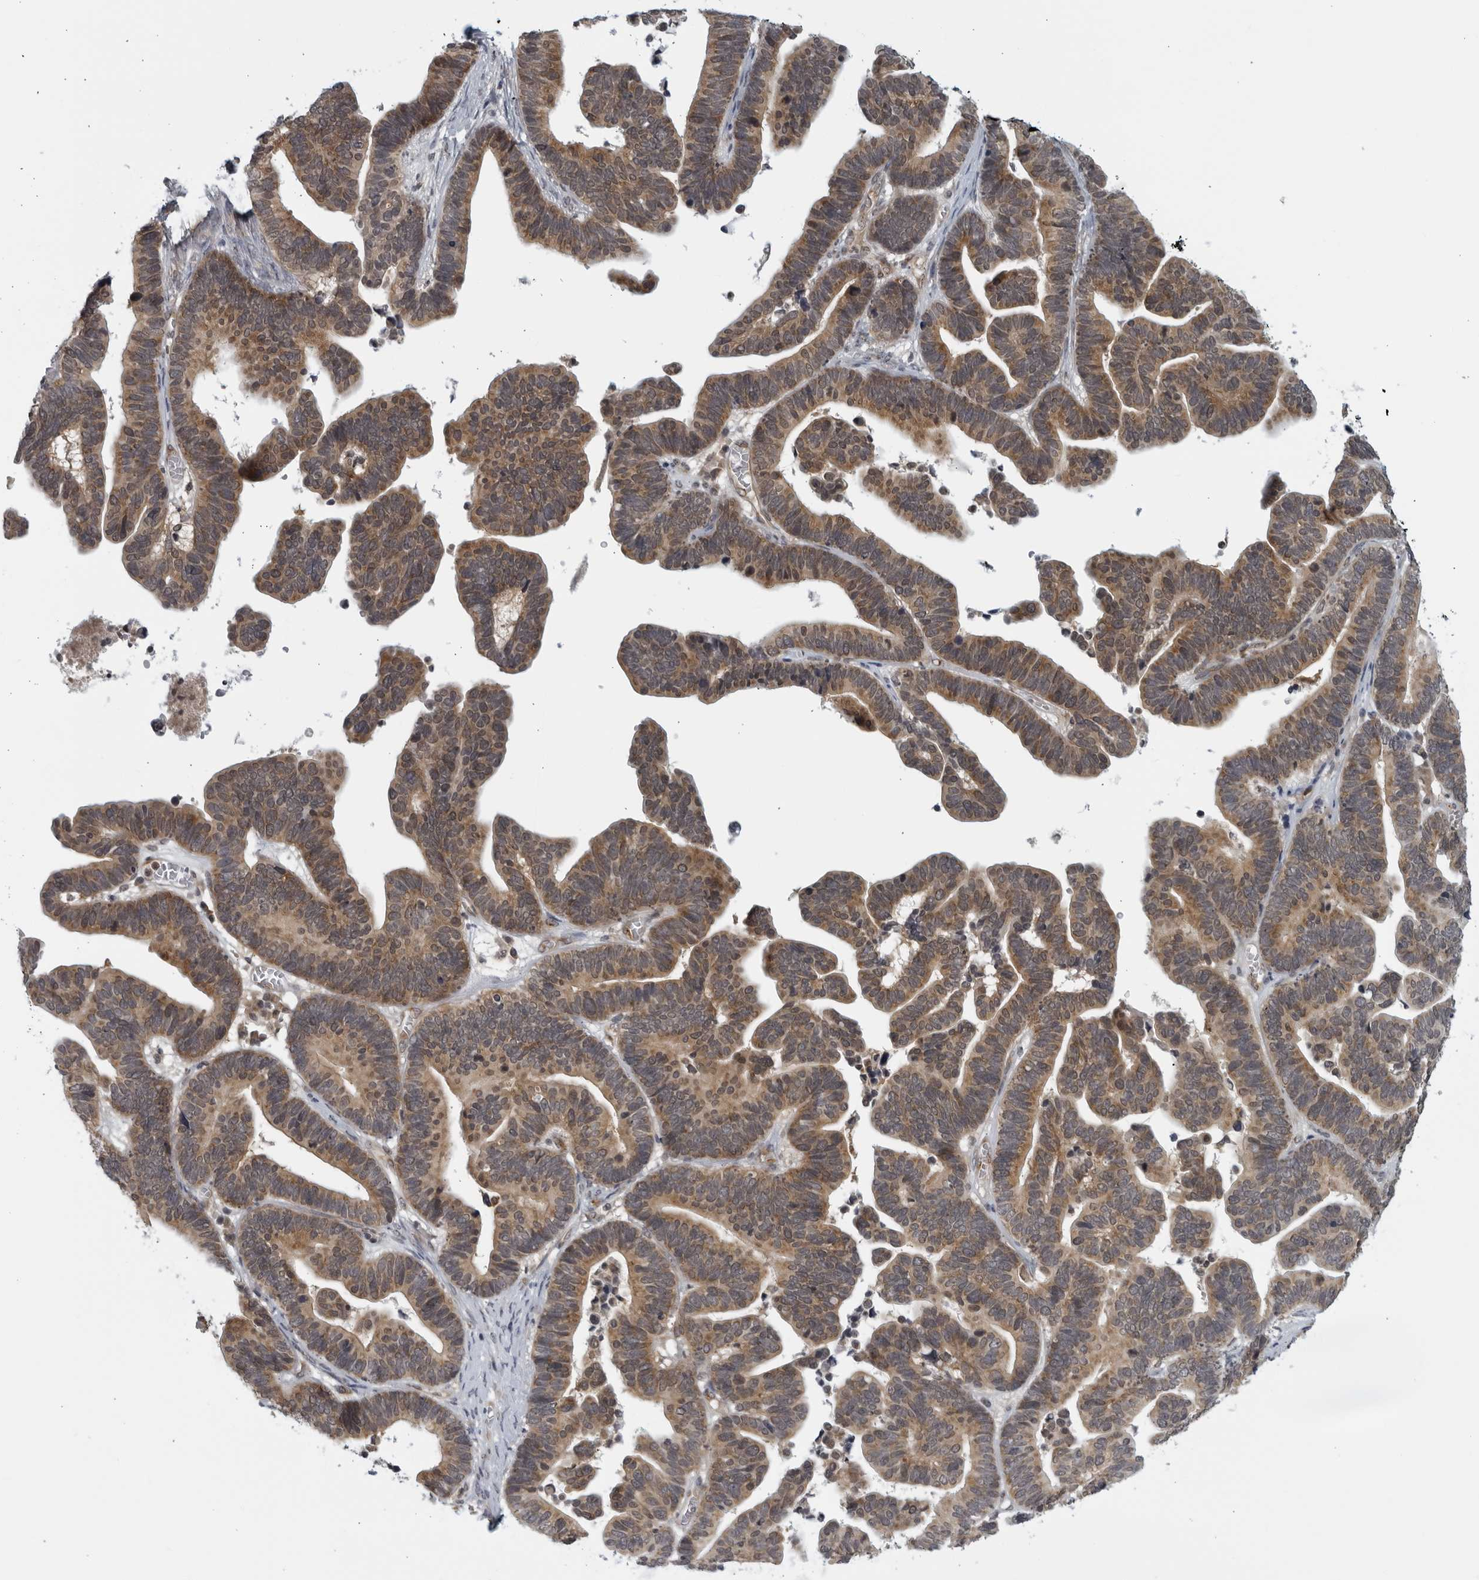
{"staining": {"intensity": "moderate", "quantity": ">75%", "location": "cytoplasmic/membranous"}, "tissue": "ovarian cancer", "cell_type": "Tumor cells", "image_type": "cancer", "snomed": [{"axis": "morphology", "description": "Cystadenocarcinoma, serous, NOS"}, {"axis": "topography", "description": "Ovary"}], "caption": "The micrograph exhibits a brown stain indicating the presence of a protein in the cytoplasmic/membranous of tumor cells in ovarian serous cystadenocarcinoma.", "gene": "RC3H1", "patient": {"sex": "female", "age": 56}}